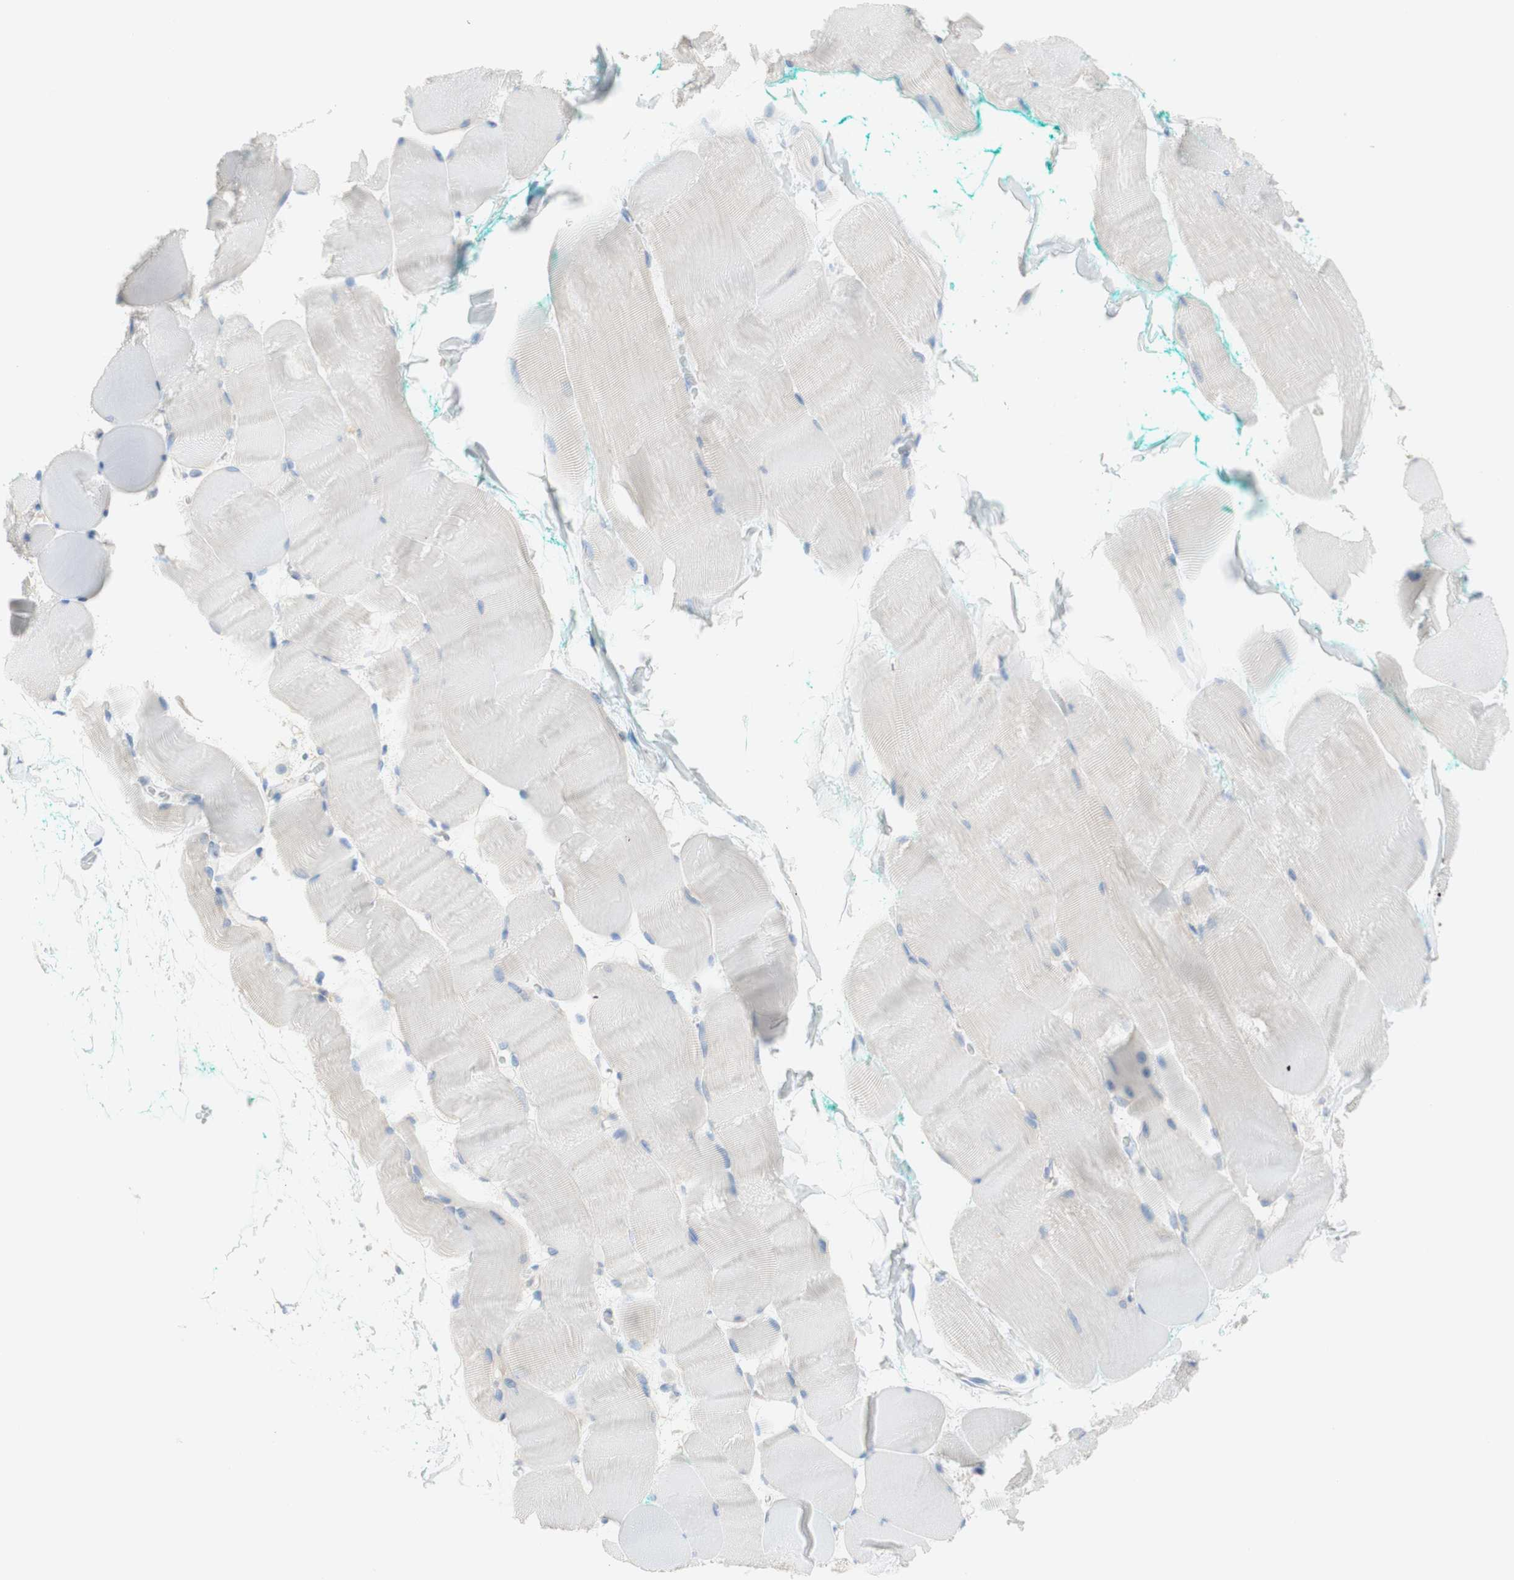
{"staining": {"intensity": "negative", "quantity": "none", "location": "none"}, "tissue": "skeletal muscle", "cell_type": "Myocytes", "image_type": "normal", "snomed": [{"axis": "morphology", "description": "Normal tissue, NOS"}, {"axis": "morphology", "description": "Squamous cell carcinoma, NOS"}, {"axis": "topography", "description": "Skeletal muscle"}], "caption": "Skeletal muscle was stained to show a protein in brown. There is no significant staining in myocytes. (DAB (3,3'-diaminobenzidine) IHC, high magnification).", "gene": "ATP2B1", "patient": {"sex": "male", "age": 51}}